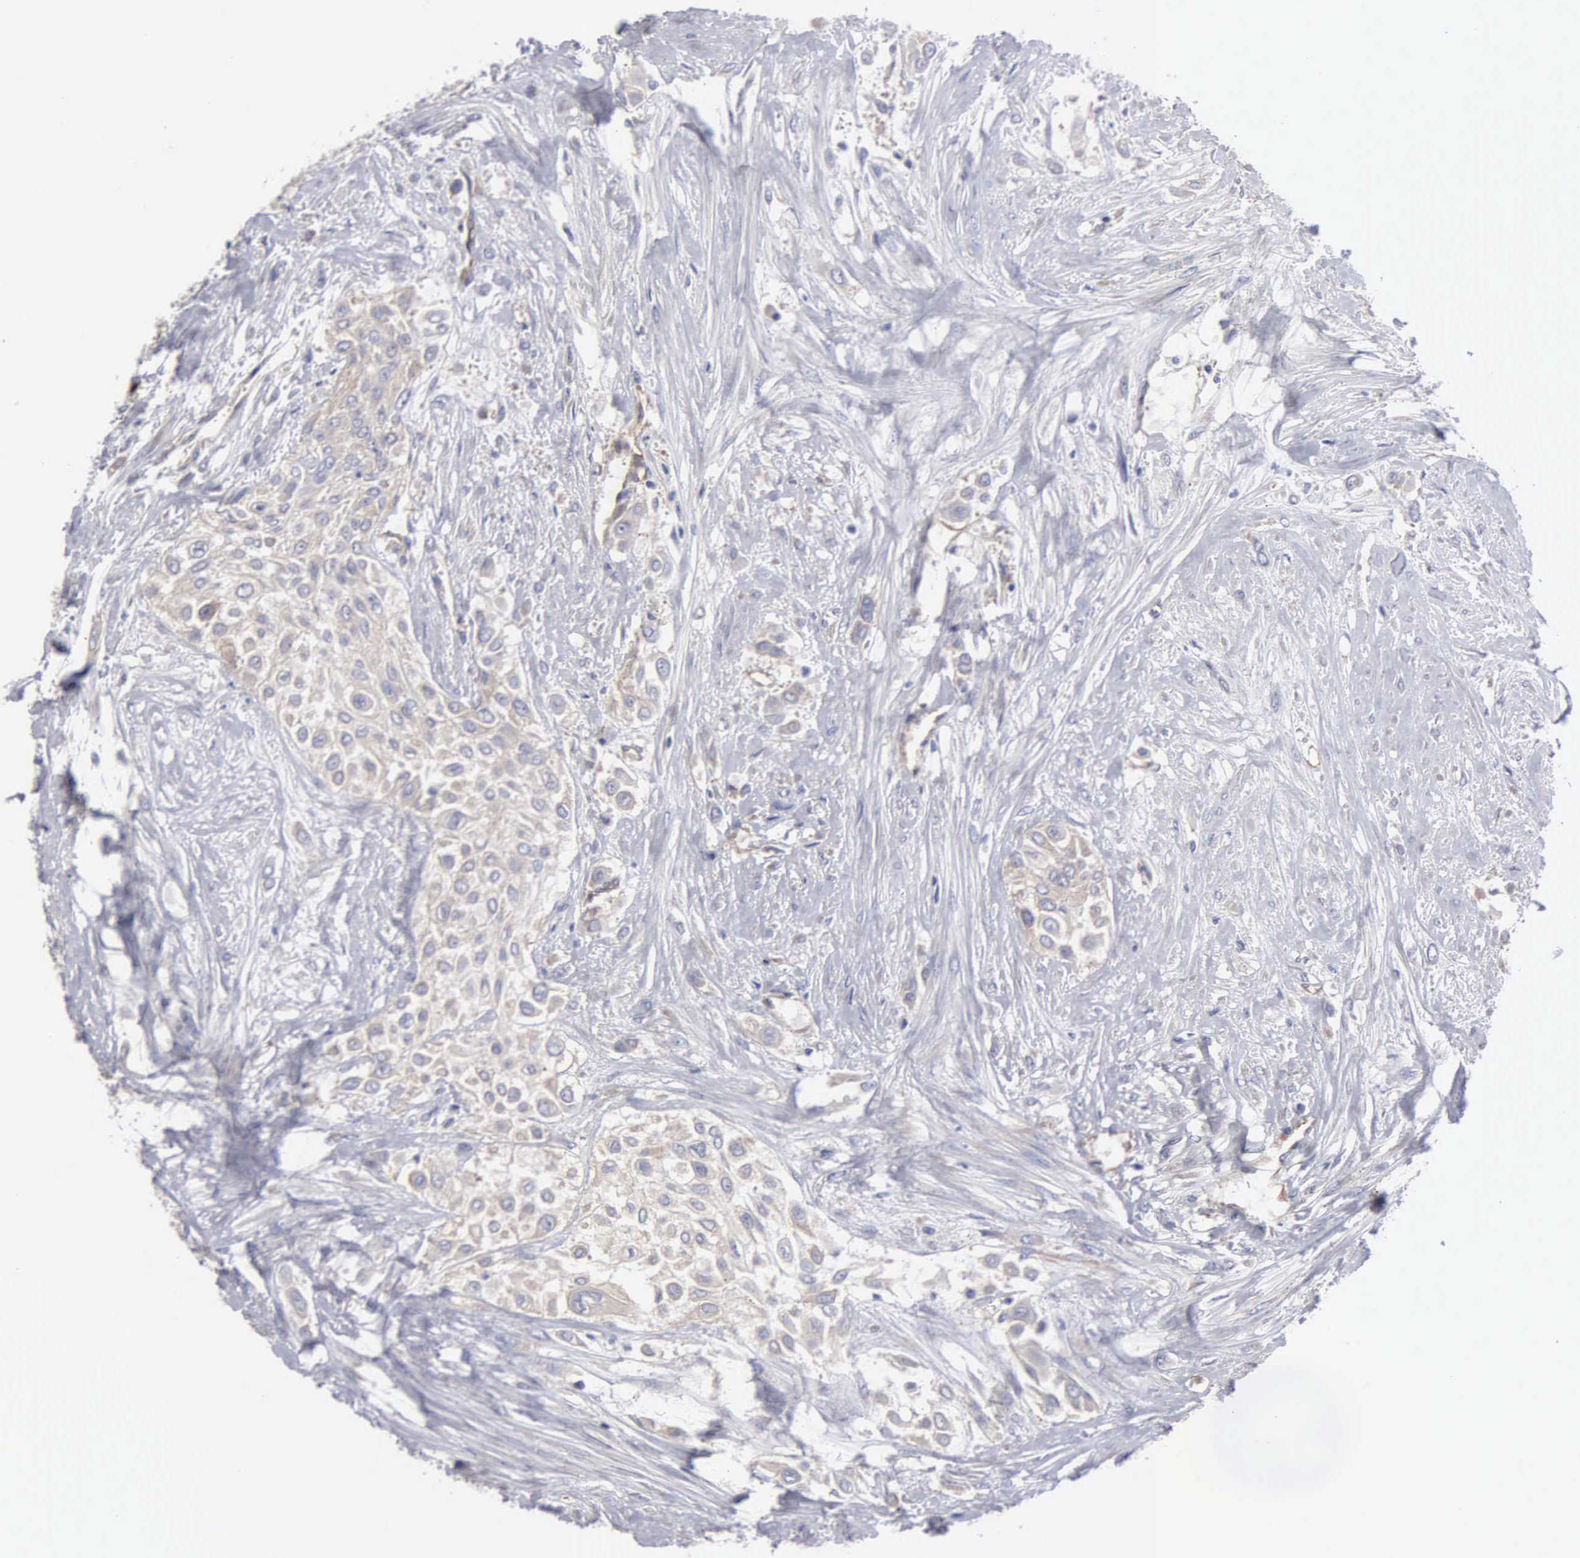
{"staining": {"intensity": "weak", "quantity": ">75%", "location": "cytoplasmic/membranous"}, "tissue": "urothelial cancer", "cell_type": "Tumor cells", "image_type": "cancer", "snomed": [{"axis": "morphology", "description": "Urothelial carcinoma, High grade"}, {"axis": "topography", "description": "Urinary bladder"}], "caption": "Protein expression analysis of human urothelial carcinoma (high-grade) reveals weak cytoplasmic/membranous staining in approximately >75% of tumor cells.", "gene": "RDX", "patient": {"sex": "male", "age": 57}}